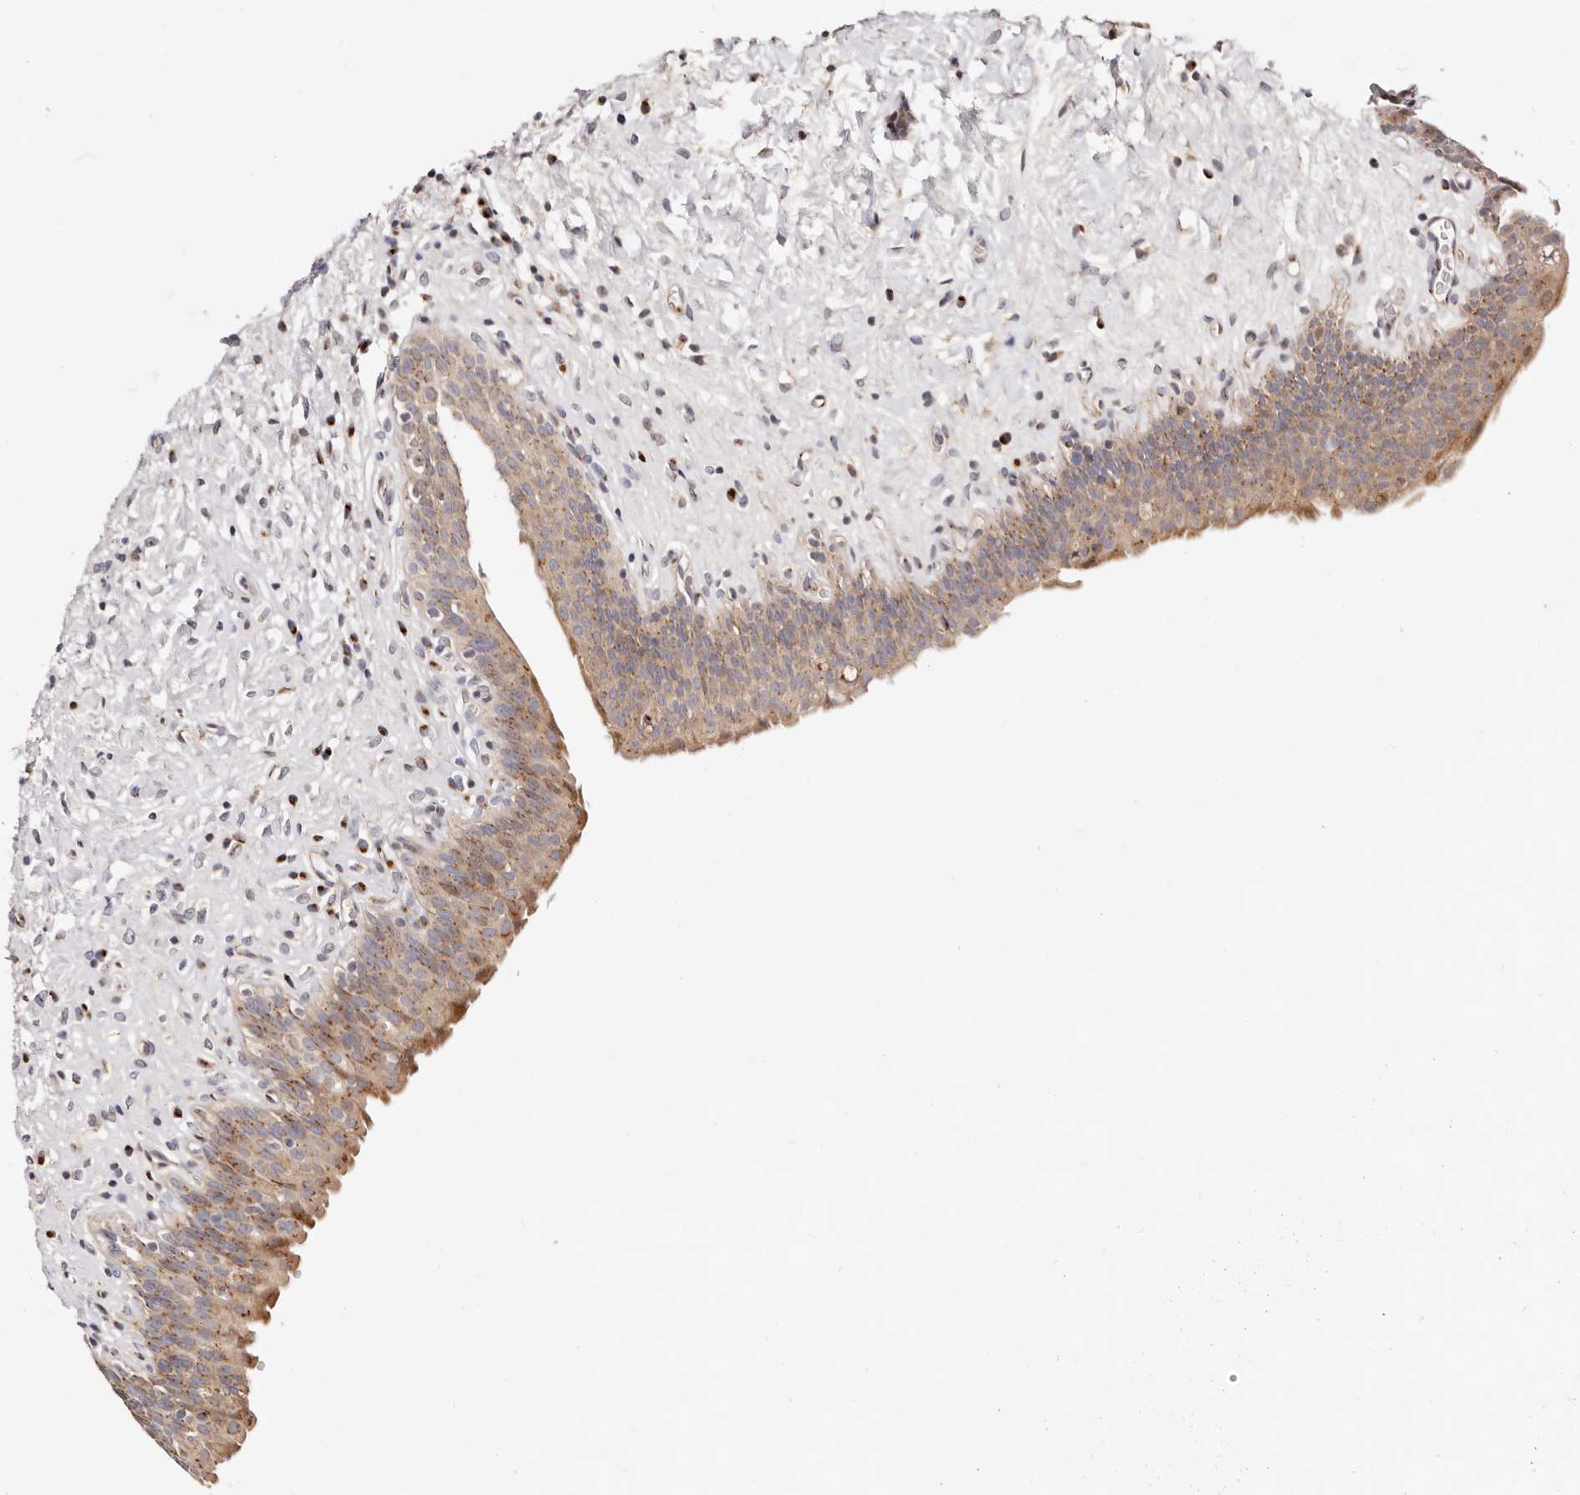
{"staining": {"intensity": "moderate", "quantity": ">75%", "location": "cytoplasmic/membranous"}, "tissue": "urinary bladder", "cell_type": "Urothelial cells", "image_type": "normal", "snomed": [{"axis": "morphology", "description": "Normal tissue, NOS"}, {"axis": "topography", "description": "Urinary bladder"}], "caption": "Immunohistochemical staining of unremarkable human urinary bladder shows >75% levels of moderate cytoplasmic/membranous protein expression in approximately >75% of urothelial cells.", "gene": "MAPK6", "patient": {"sex": "male", "age": 83}}